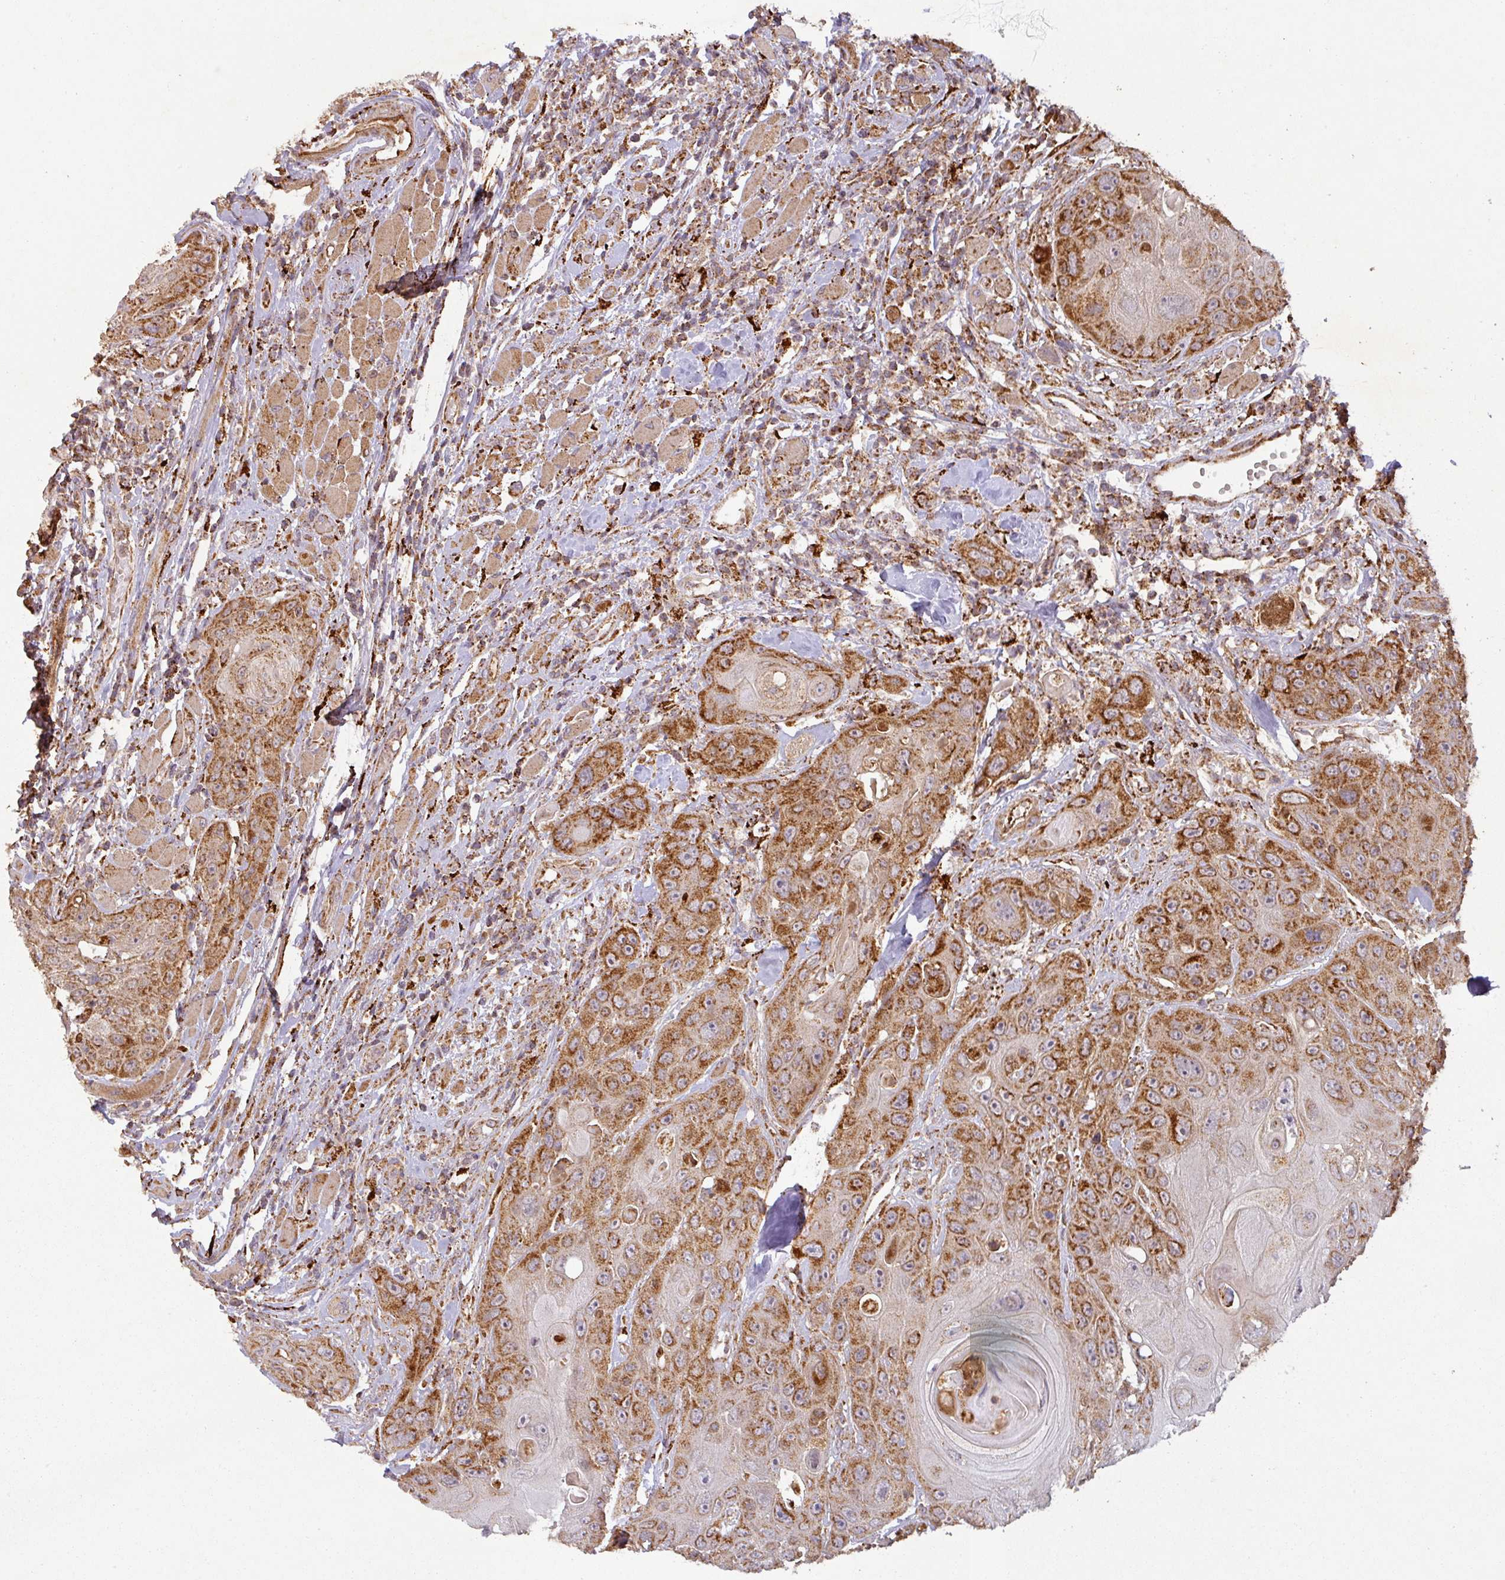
{"staining": {"intensity": "strong", "quantity": ">75%", "location": "cytoplasmic/membranous"}, "tissue": "head and neck cancer", "cell_type": "Tumor cells", "image_type": "cancer", "snomed": [{"axis": "morphology", "description": "Squamous cell carcinoma, NOS"}, {"axis": "topography", "description": "Head-Neck"}], "caption": "Strong cytoplasmic/membranous protein expression is present in about >75% of tumor cells in head and neck squamous cell carcinoma.", "gene": "GPD2", "patient": {"sex": "female", "age": 59}}